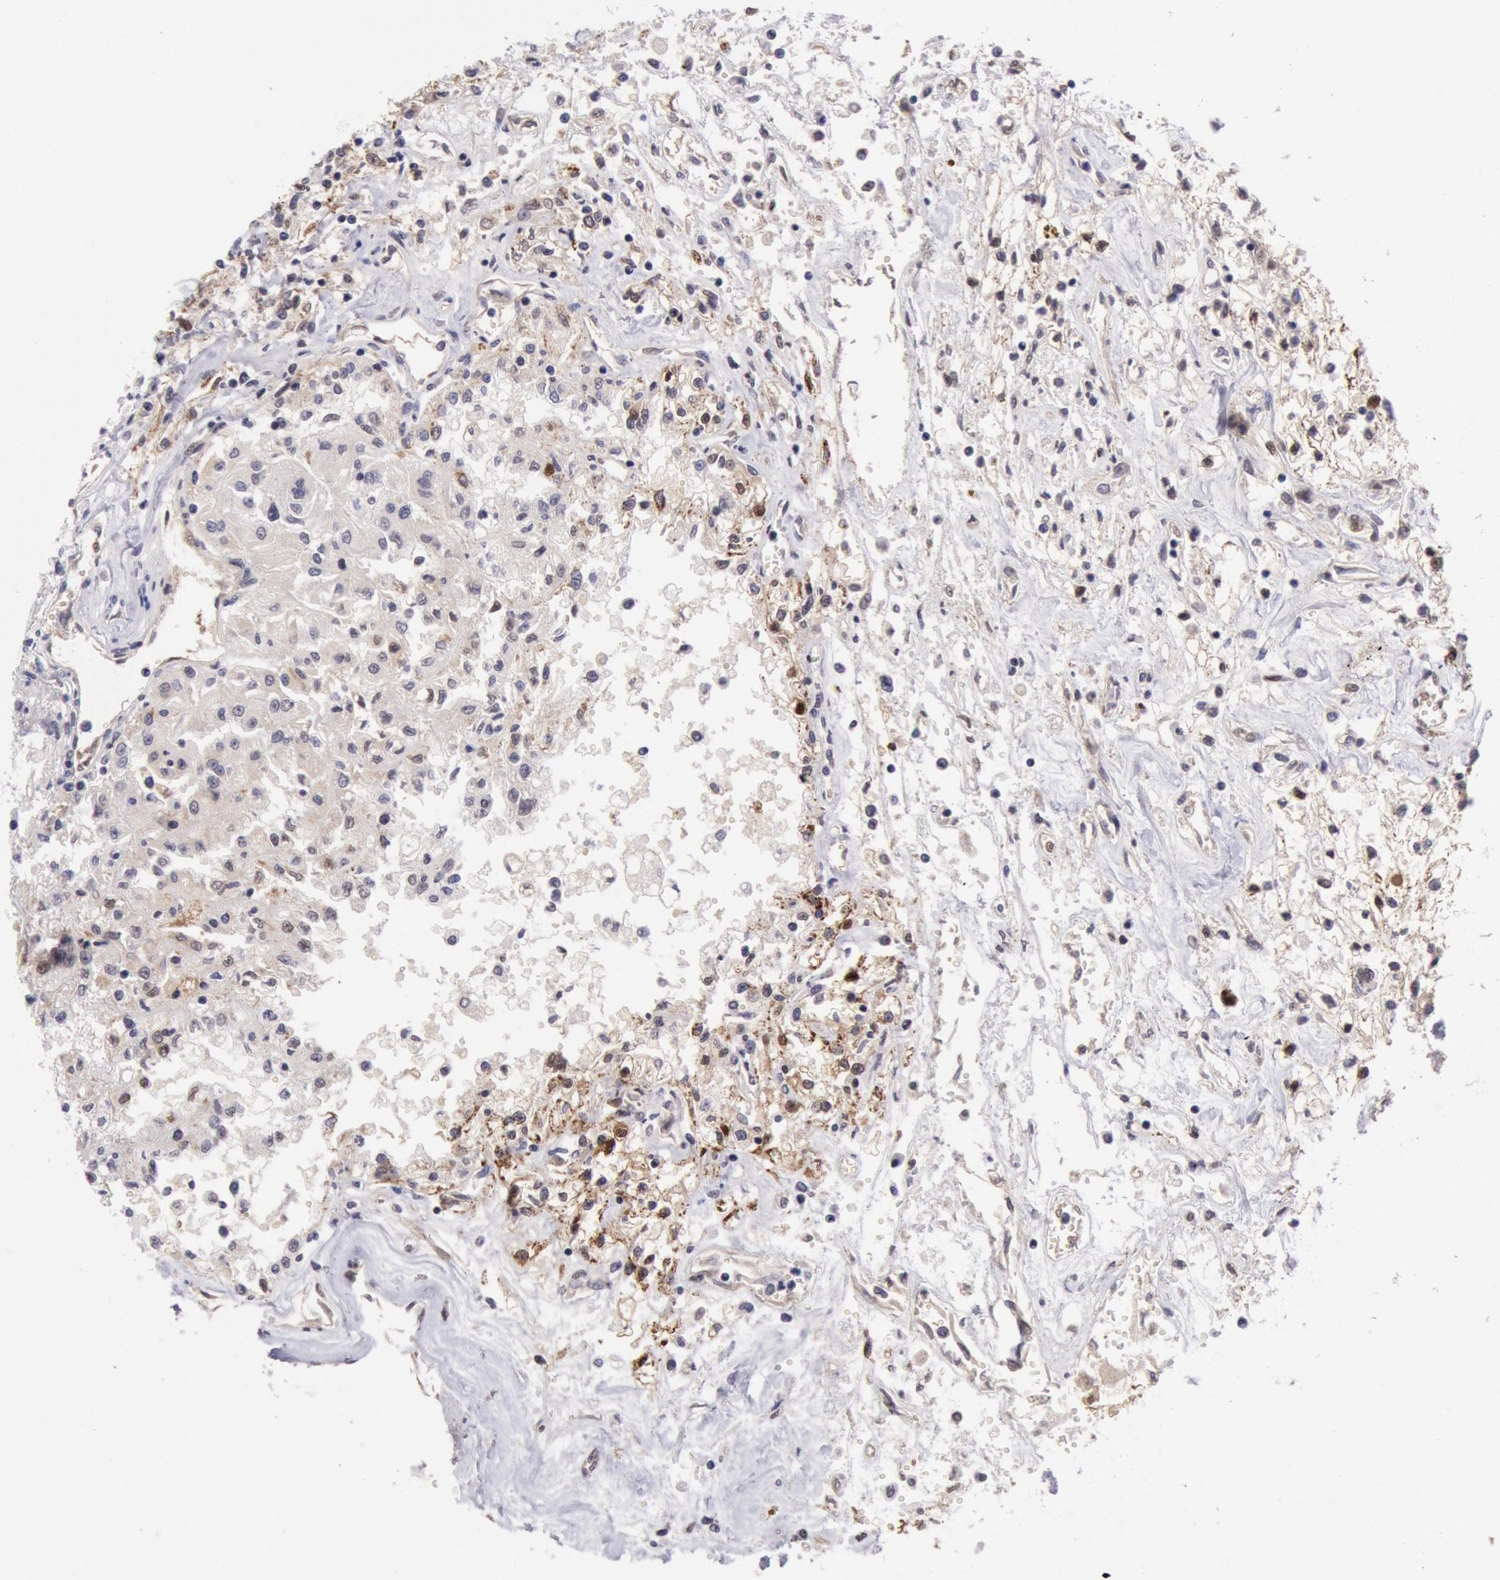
{"staining": {"intensity": "moderate", "quantity": "25%-75%", "location": "cytoplasmic/membranous"}, "tissue": "renal cancer", "cell_type": "Tumor cells", "image_type": "cancer", "snomed": [{"axis": "morphology", "description": "Adenocarcinoma, NOS"}, {"axis": "topography", "description": "Kidney"}], "caption": "DAB (3,3'-diaminobenzidine) immunohistochemical staining of renal cancer (adenocarcinoma) demonstrates moderate cytoplasmic/membranous protein positivity in about 25%-75% of tumor cells.", "gene": "CDKN2B", "patient": {"sex": "male", "age": 78}}